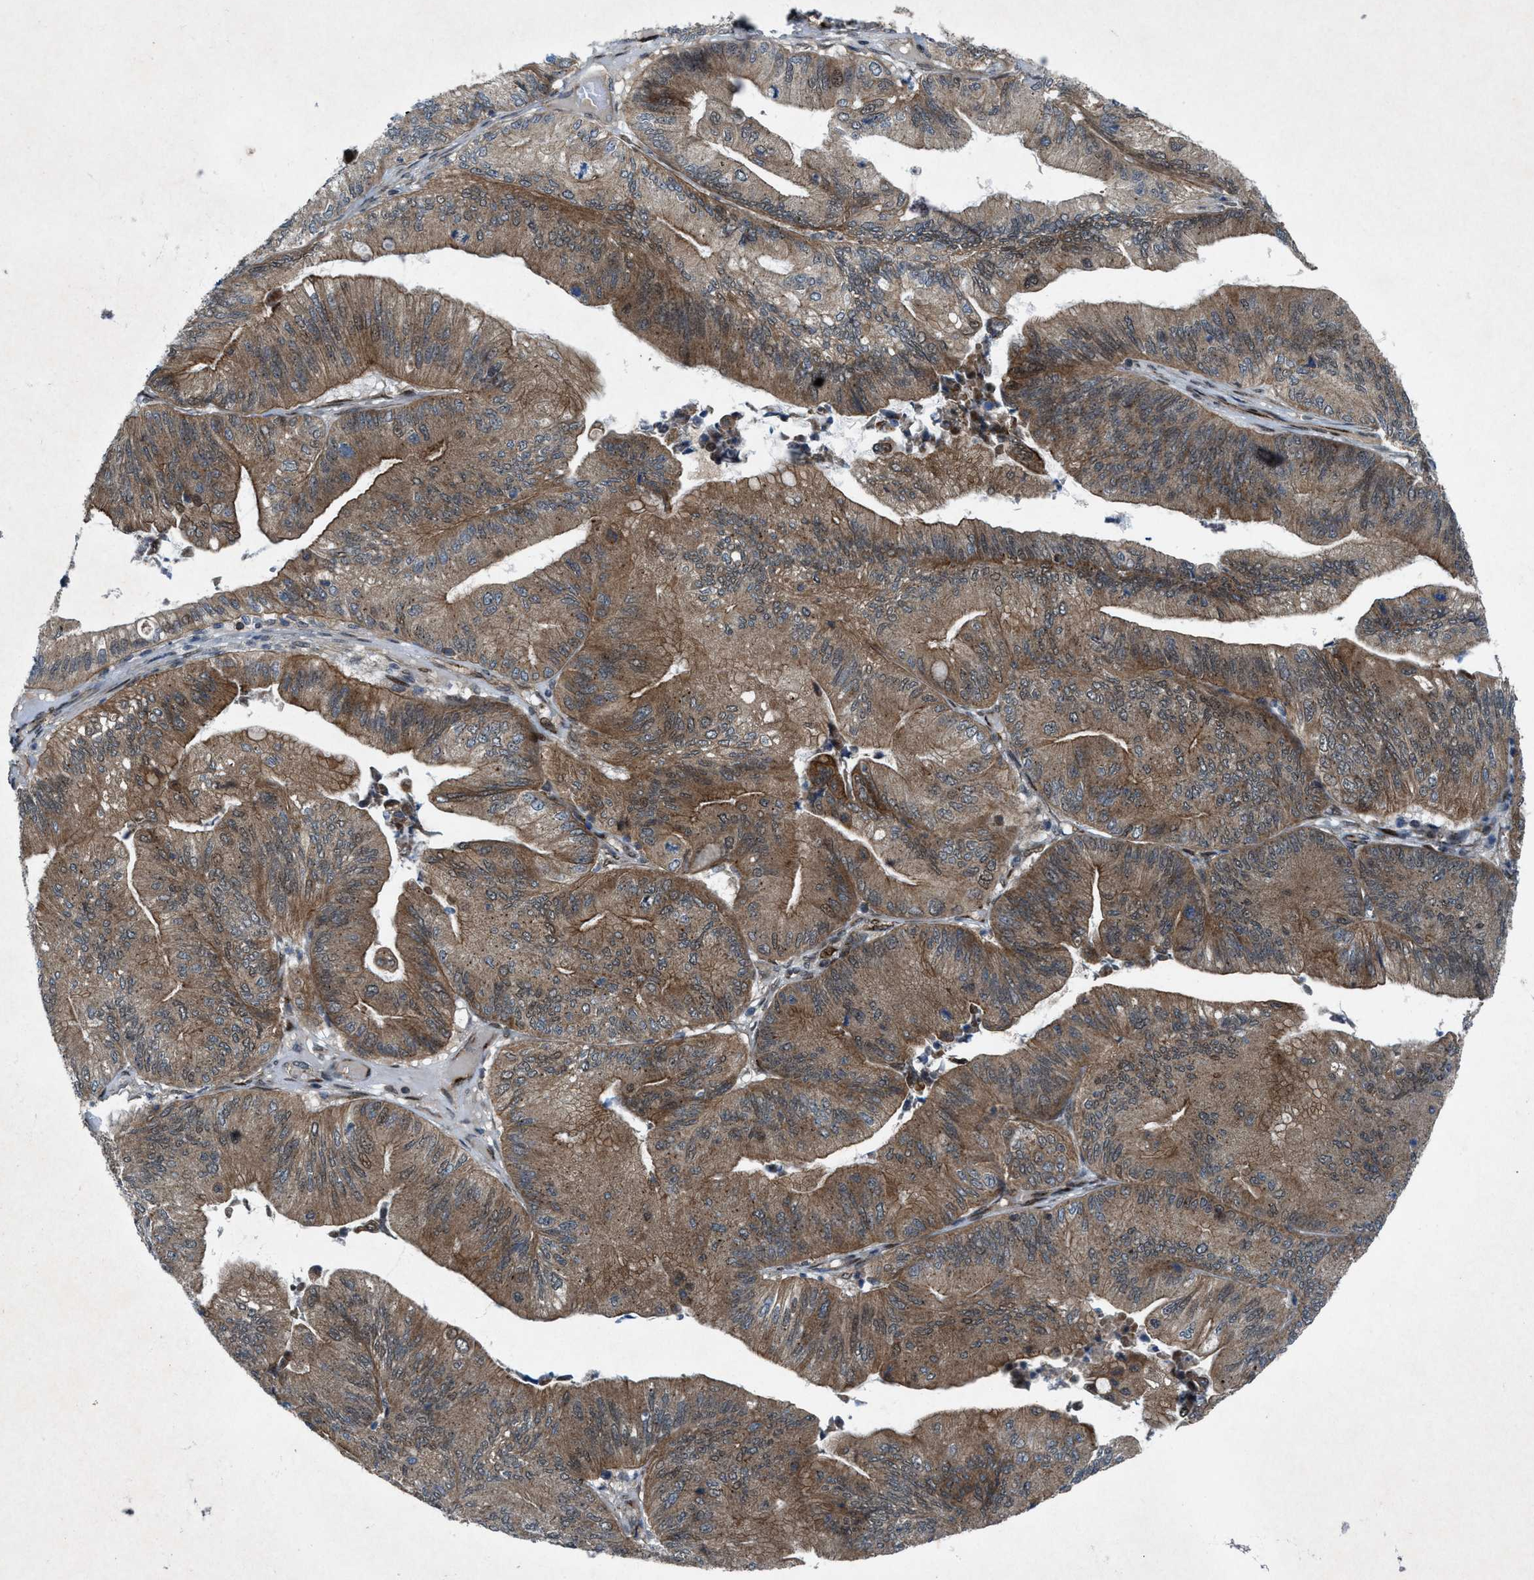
{"staining": {"intensity": "moderate", "quantity": ">75%", "location": "cytoplasmic/membranous"}, "tissue": "ovarian cancer", "cell_type": "Tumor cells", "image_type": "cancer", "snomed": [{"axis": "morphology", "description": "Cystadenocarcinoma, mucinous, NOS"}, {"axis": "topography", "description": "Ovary"}], "caption": "Moderate cytoplasmic/membranous expression is identified in about >75% of tumor cells in ovarian cancer. The staining was performed using DAB (3,3'-diaminobenzidine) to visualize the protein expression in brown, while the nuclei were stained in blue with hematoxylin (Magnification: 20x).", "gene": "URGCP", "patient": {"sex": "female", "age": 61}}